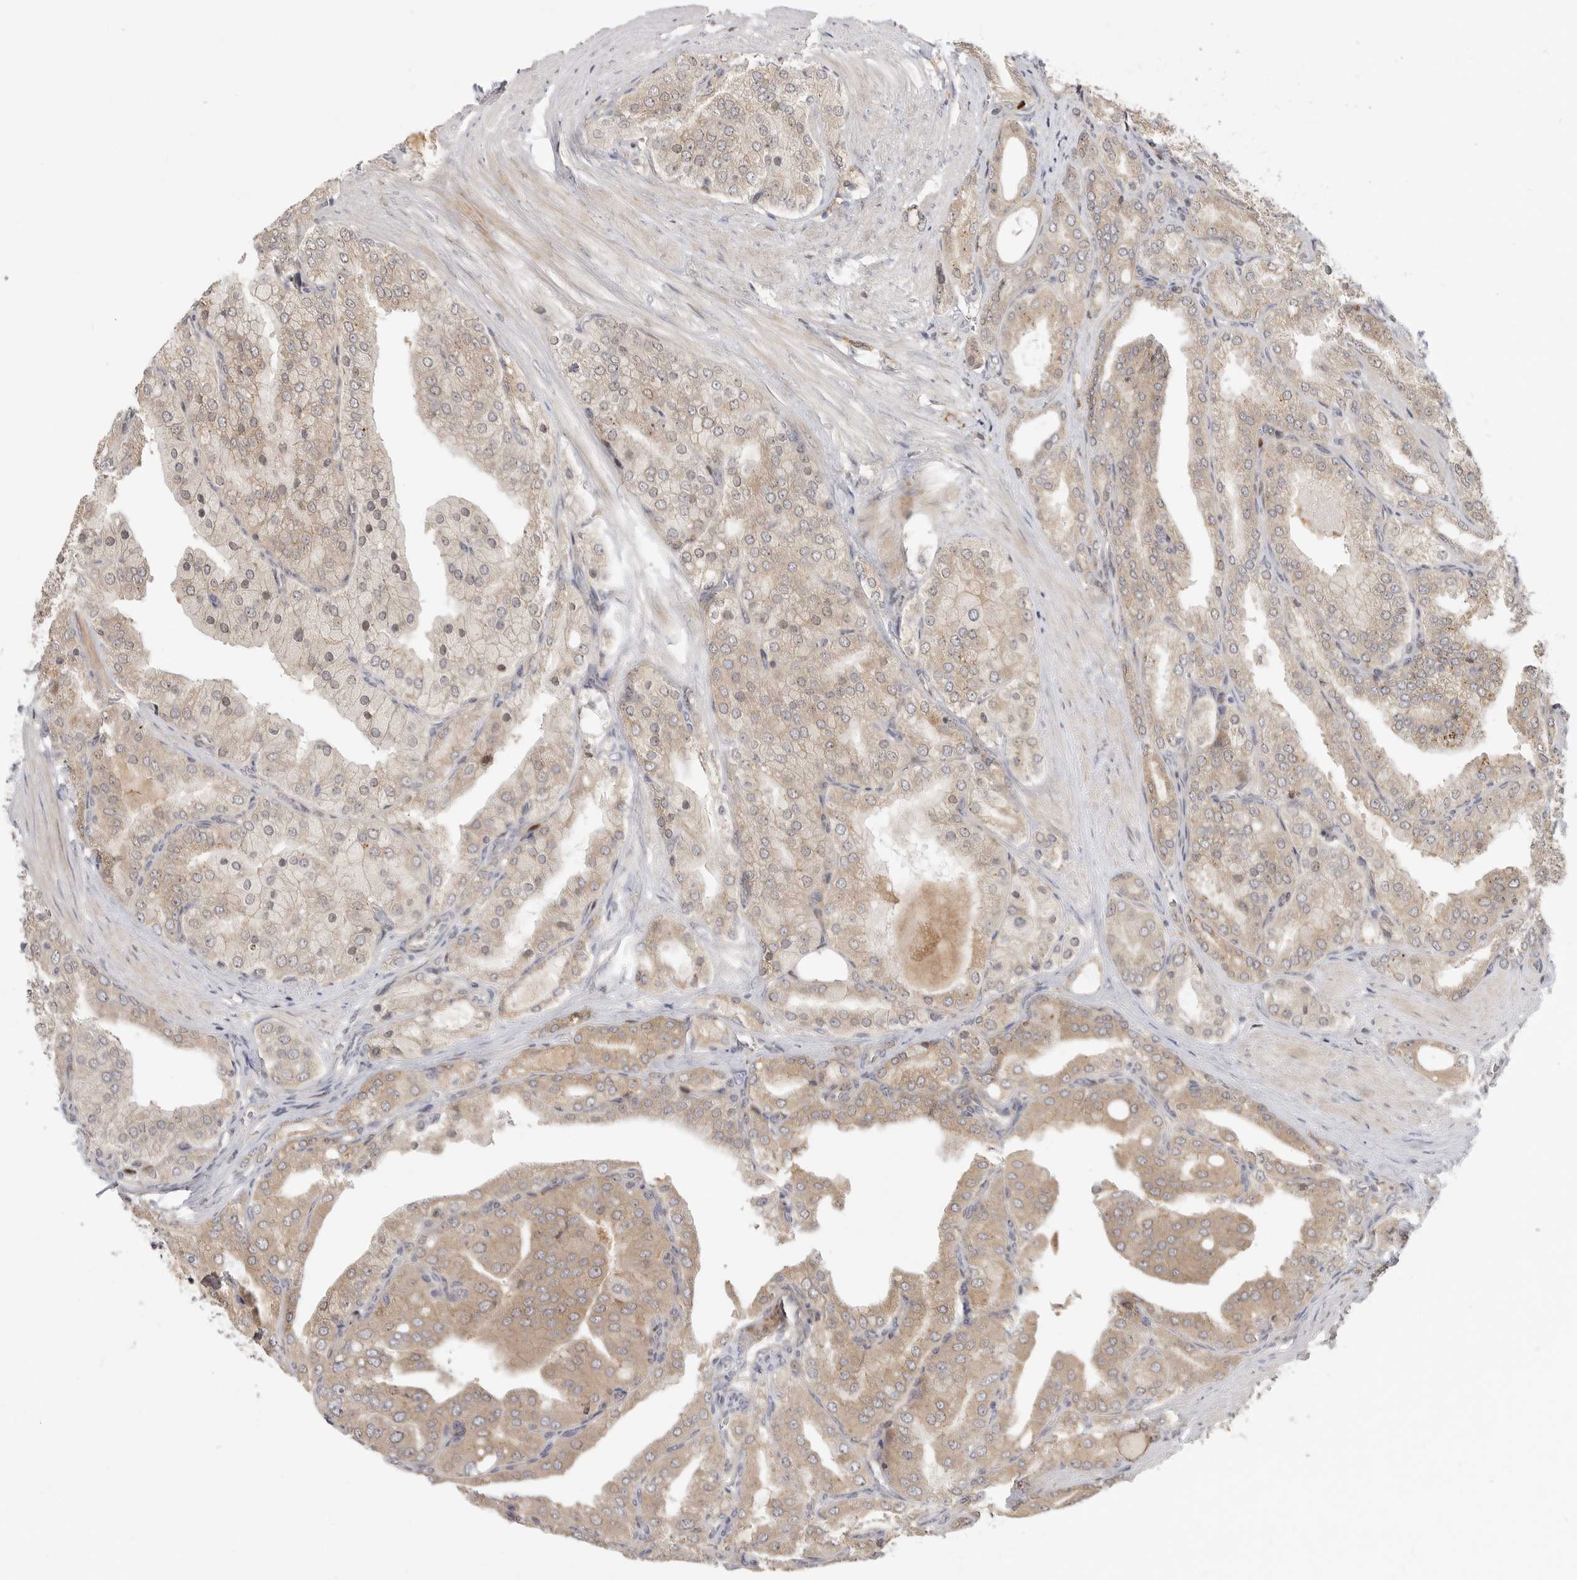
{"staining": {"intensity": "weak", "quantity": ">75%", "location": "cytoplasmic/membranous"}, "tissue": "prostate cancer", "cell_type": "Tumor cells", "image_type": "cancer", "snomed": [{"axis": "morphology", "description": "Adenocarcinoma, High grade"}, {"axis": "topography", "description": "Prostate"}], "caption": "Prostate cancer tissue exhibits weak cytoplasmic/membranous expression in approximately >75% of tumor cells, visualized by immunohistochemistry.", "gene": "CSNK1G3", "patient": {"sex": "male", "age": 50}}